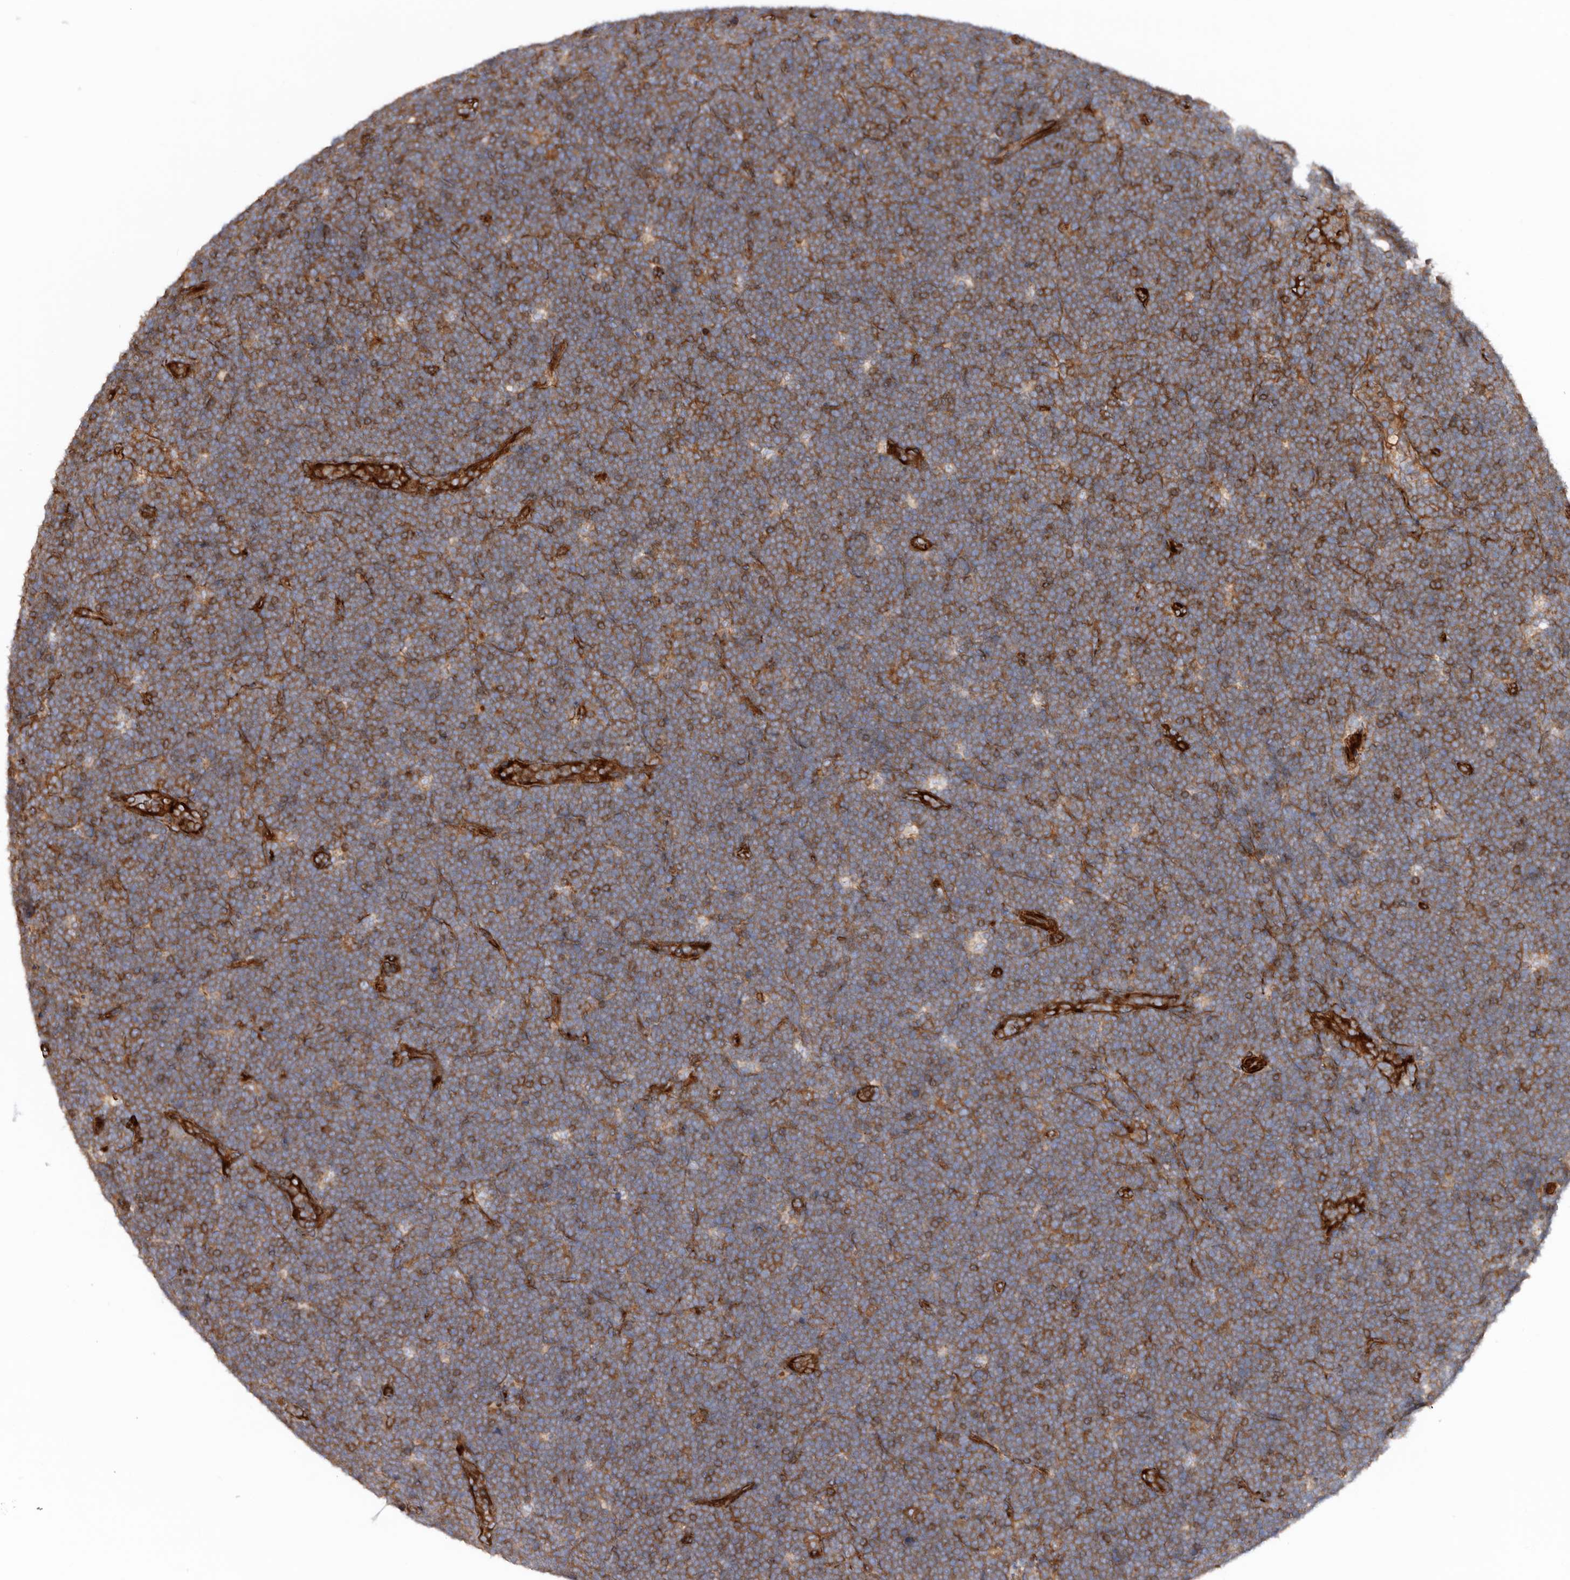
{"staining": {"intensity": "moderate", "quantity": ">75%", "location": "cytoplasmic/membranous"}, "tissue": "lymphoma", "cell_type": "Tumor cells", "image_type": "cancer", "snomed": [{"axis": "morphology", "description": "Malignant lymphoma, non-Hodgkin's type, High grade"}, {"axis": "topography", "description": "Lymph node"}], "caption": "Protein staining of lymphoma tissue exhibits moderate cytoplasmic/membranous expression in approximately >75% of tumor cells.", "gene": "TMC7", "patient": {"sex": "male", "age": 13}}